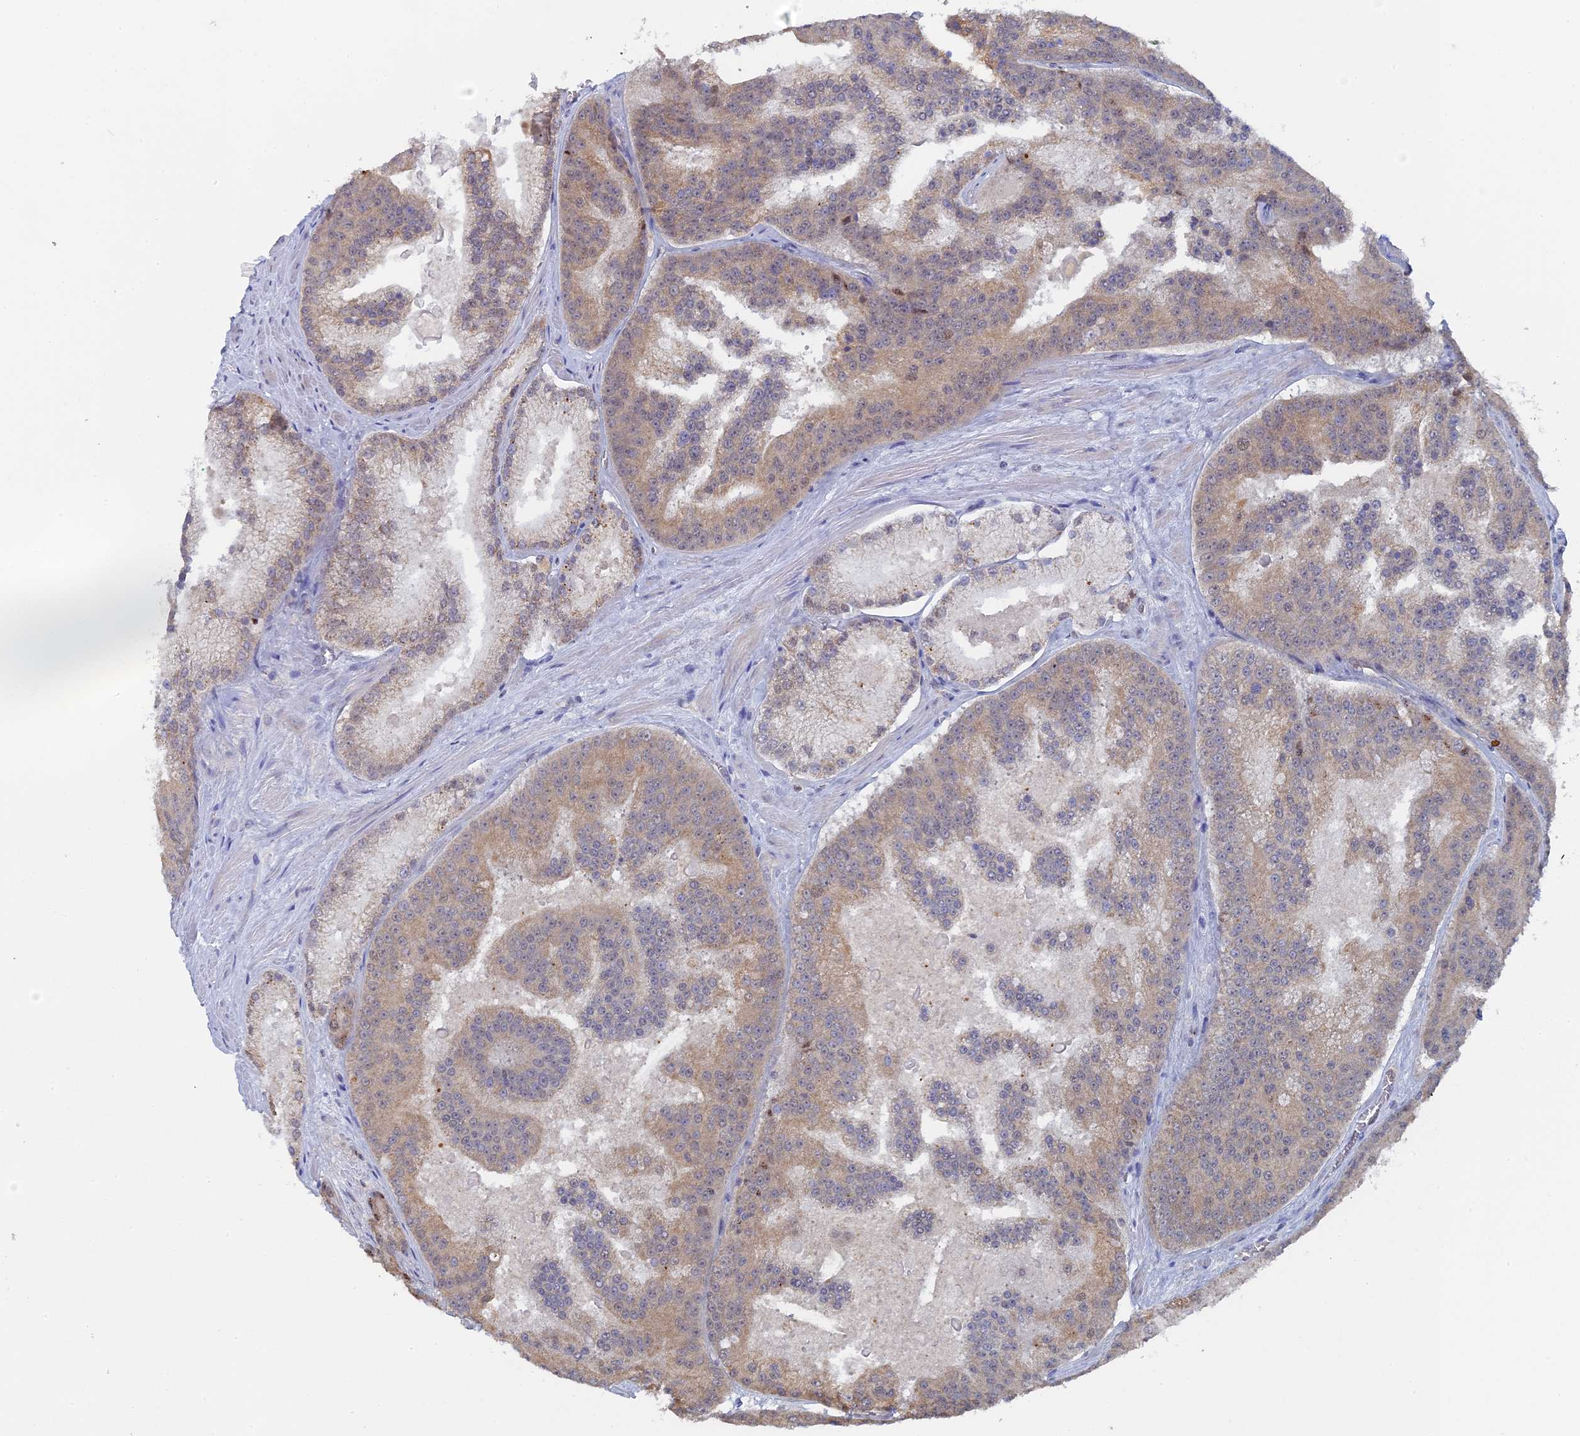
{"staining": {"intensity": "weak", "quantity": ">75%", "location": "cytoplasmic/membranous"}, "tissue": "prostate cancer", "cell_type": "Tumor cells", "image_type": "cancer", "snomed": [{"axis": "morphology", "description": "Adenocarcinoma, High grade"}, {"axis": "topography", "description": "Prostate"}], "caption": "High-grade adenocarcinoma (prostate) stained for a protein demonstrates weak cytoplasmic/membranous positivity in tumor cells.", "gene": "MIGA2", "patient": {"sex": "male", "age": 61}}